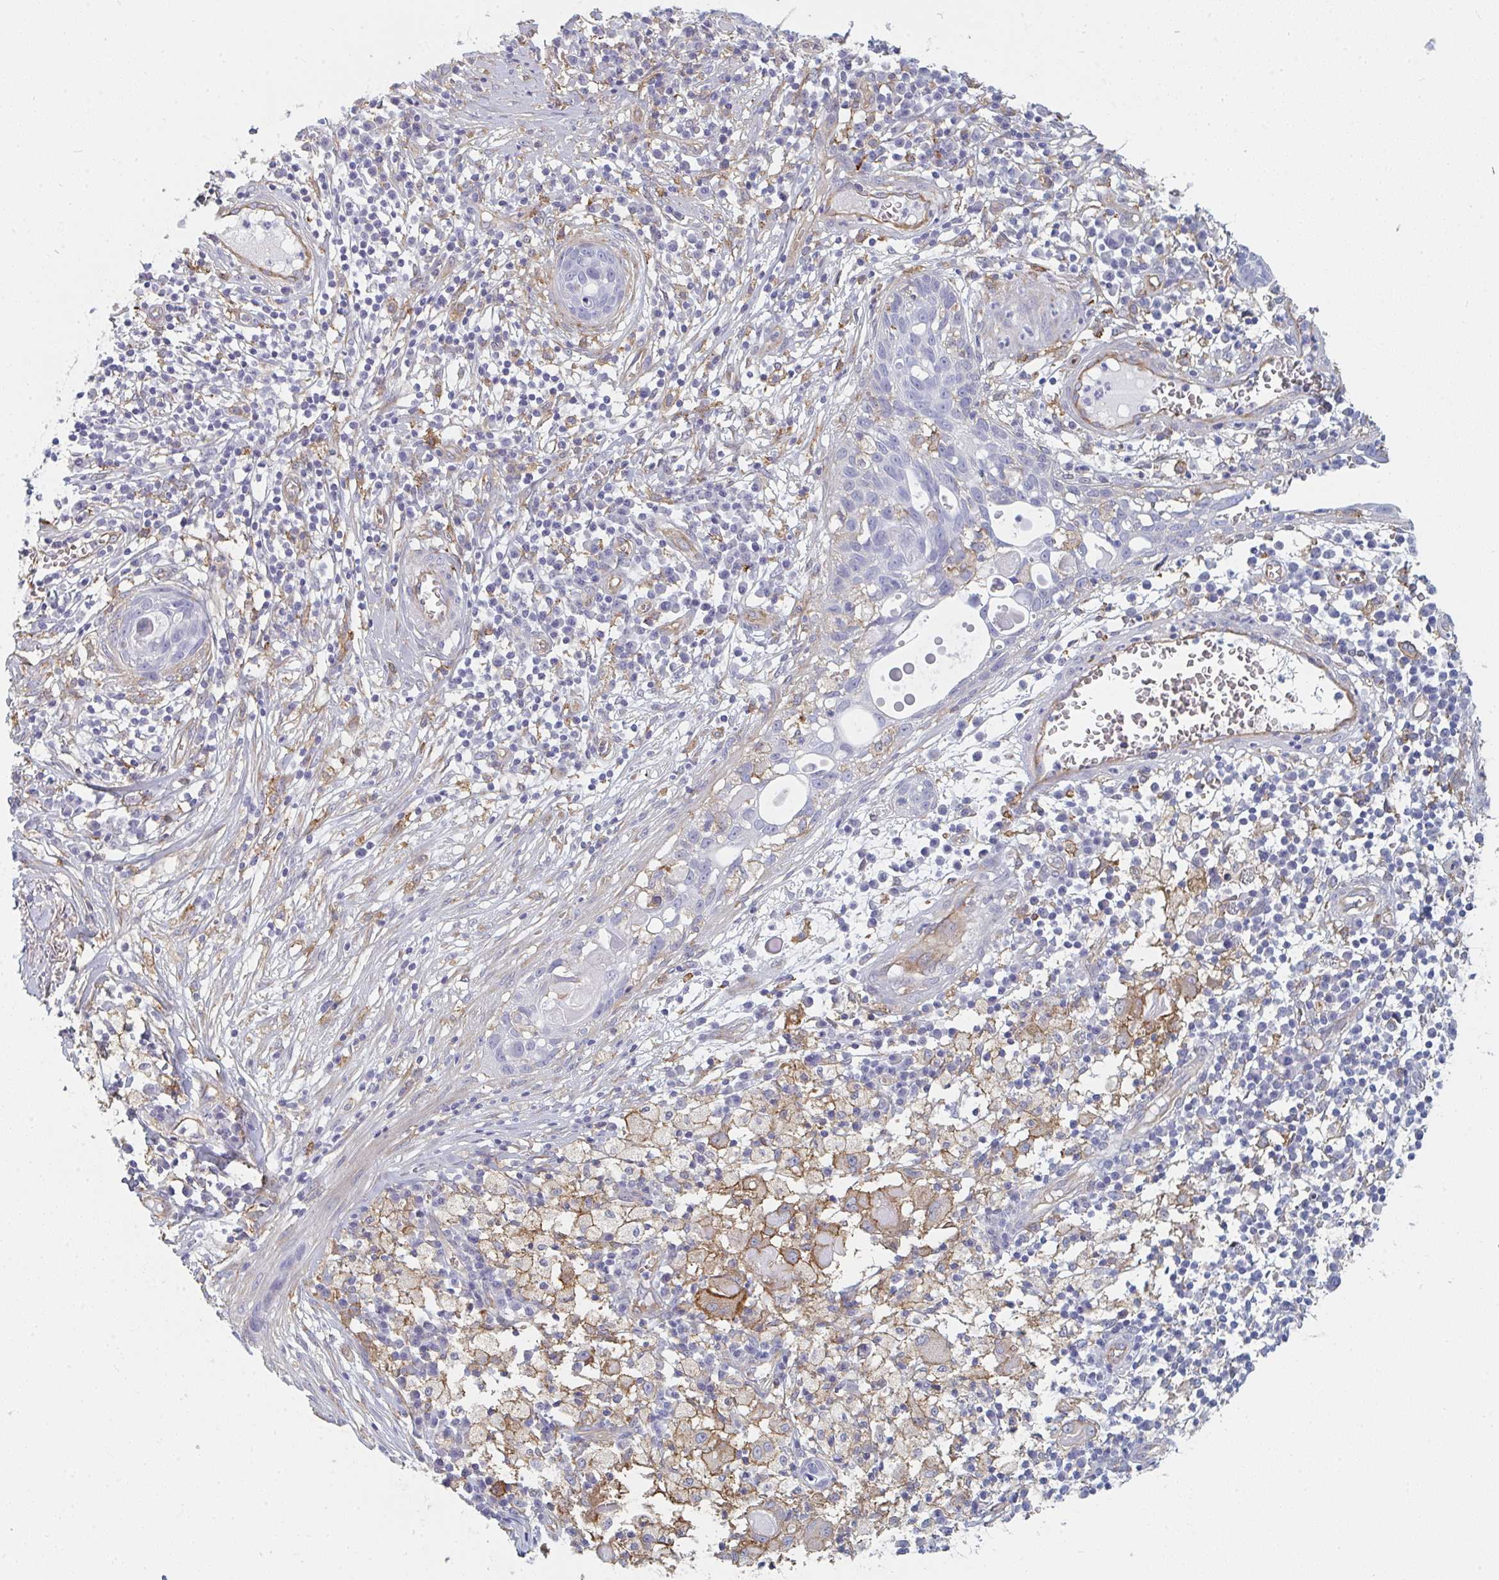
{"staining": {"intensity": "negative", "quantity": "none", "location": "none"}, "tissue": "skin cancer", "cell_type": "Tumor cells", "image_type": "cancer", "snomed": [{"axis": "morphology", "description": "Squamous cell carcinoma, NOS"}, {"axis": "topography", "description": "Skin"}, {"axis": "topography", "description": "Vulva"}], "caption": "Human skin squamous cell carcinoma stained for a protein using immunohistochemistry (IHC) shows no expression in tumor cells.", "gene": "DAB2", "patient": {"sex": "female", "age": 83}}